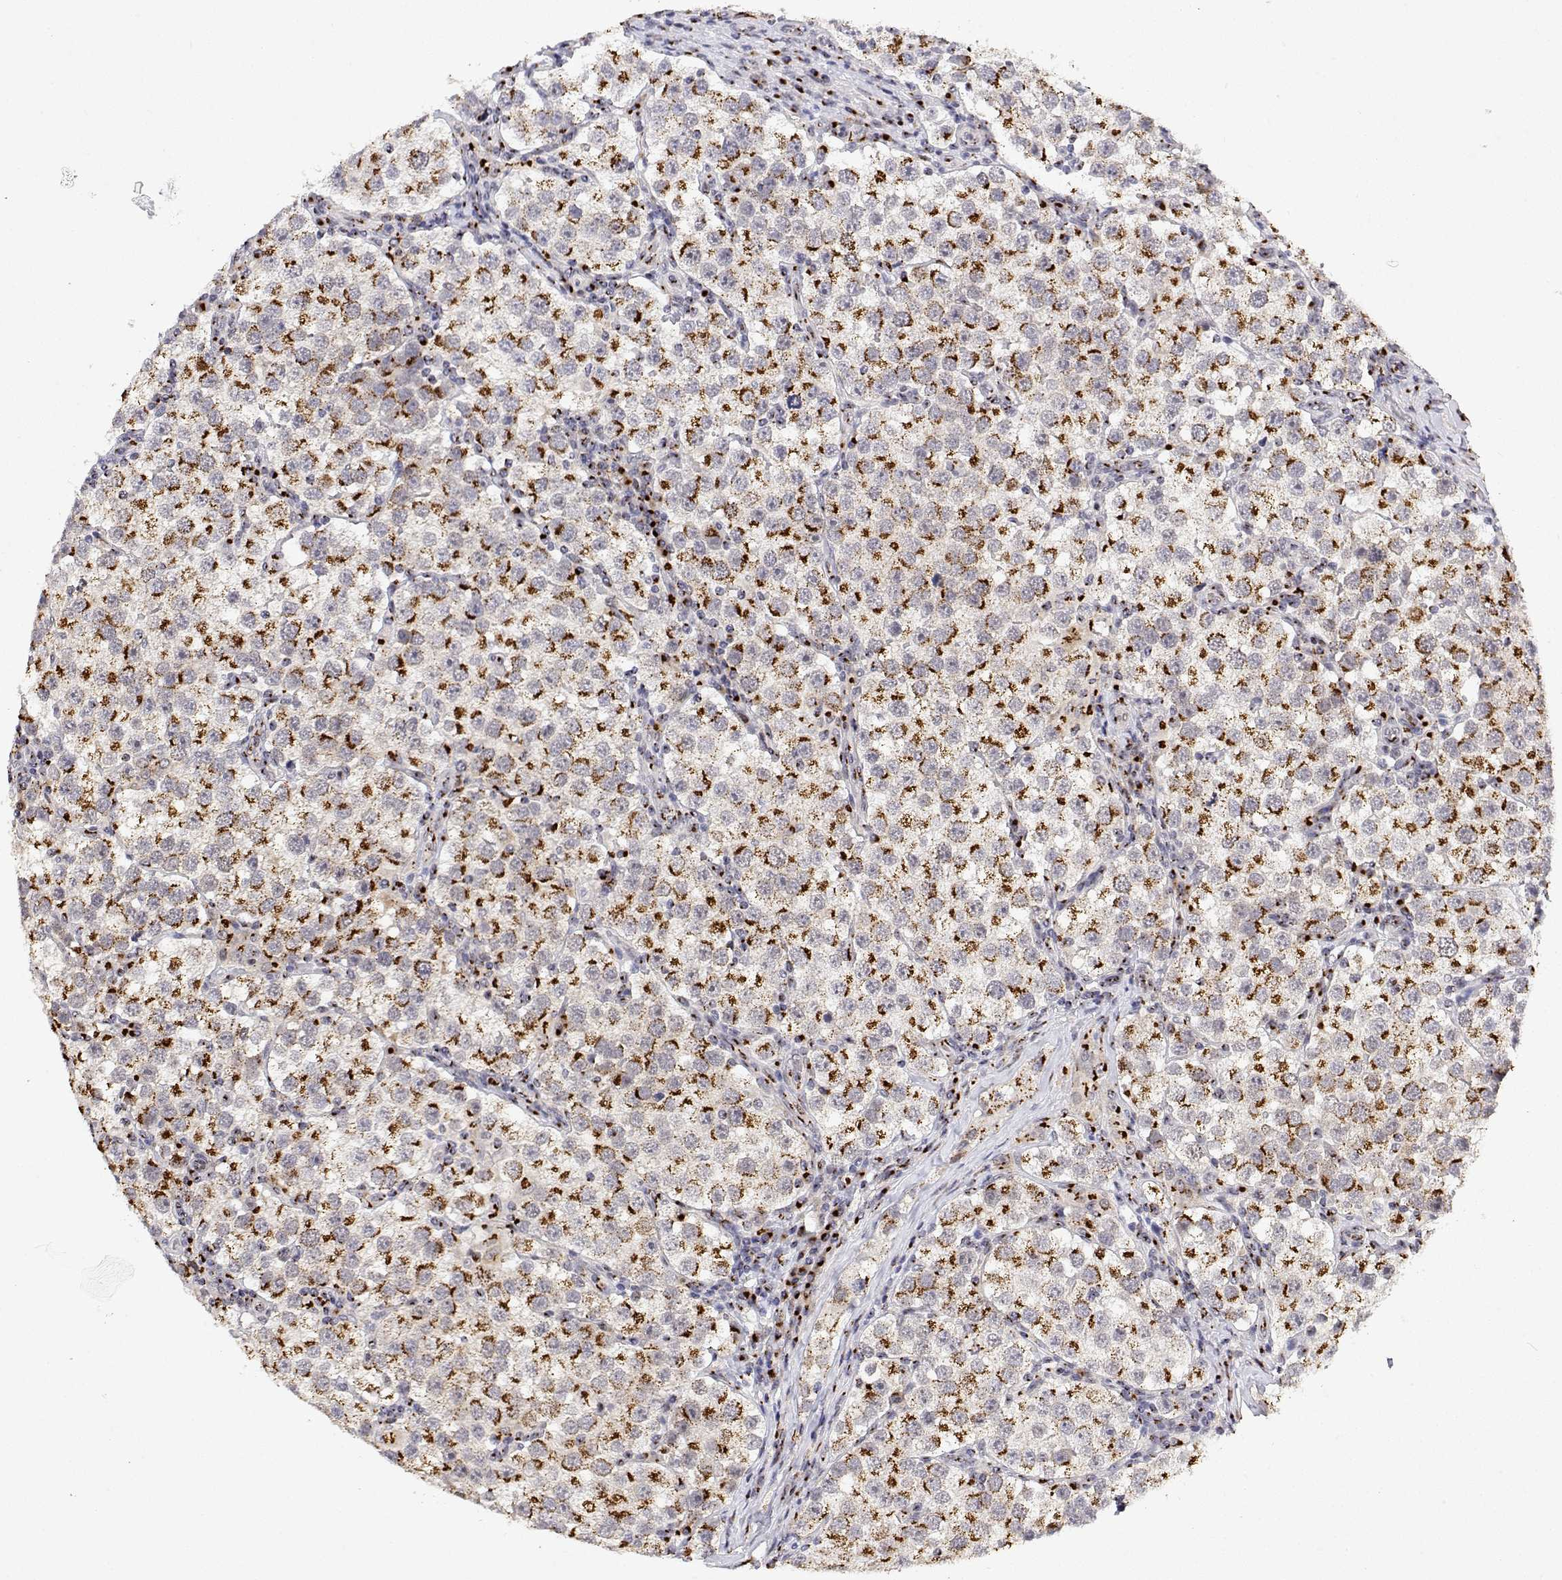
{"staining": {"intensity": "strong", "quantity": ">75%", "location": "cytoplasmic/membranous"}, "tissue": "testis cancer", "cell_type": "Tumor cells", "image_type": "cancer", "snomed": [{"axis": "morphology", "description": "Seminoma, NOS"}, {"axis": "topography", "description": "Testis"}], "caption": "IHC (DAB (3,3'-diaminobenzidine)) staining of testis cancer exhibits strong cytoplasmic/membranous protein positivity in about >75% of tumor cells.", "gene": "YIPF3", "patient": {"sex": "male", "age": 37}}